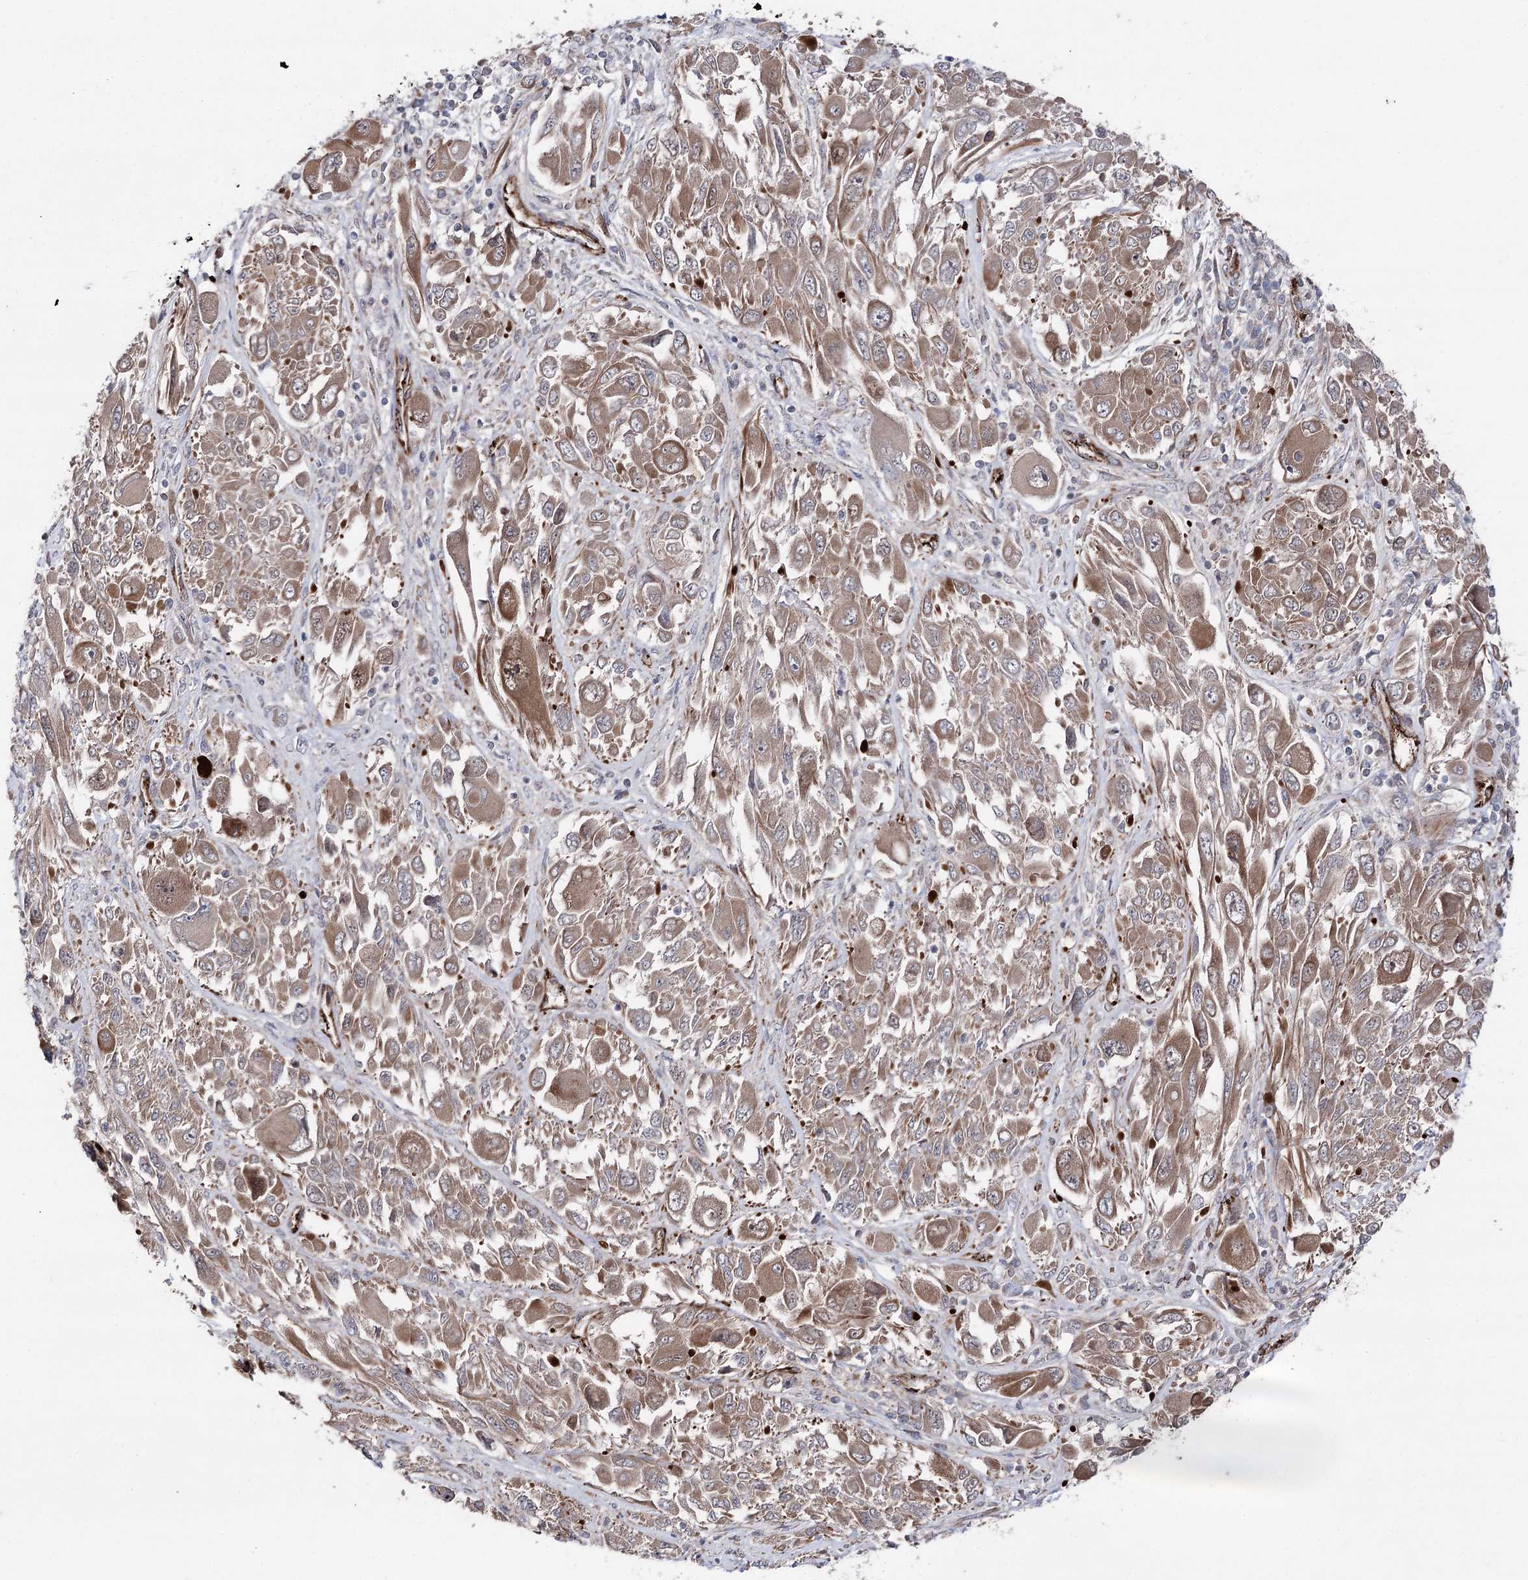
{"staining": {"intensity": "moderate", "quantity": ">75%", "location": "cytoplasmic/membranous"}, "tissue": "melanoma", "cell_type": "Tumor cells", "image_type": "cancer", "snomed": [{"axis": "morphology", "description": "Malignant melanoma, NOS"}, {"axis": "topography", "description": "Skin"}], "caption": "DAB (3,3'-diaminobenzidine) immunohistochemical staining of human melanoma reveals moderate cytoplasmic/membranous protein expression in approximately >75% of tumor cells.", "gene": "MIB1", "patient": {"sex": "female", "age": 91}}